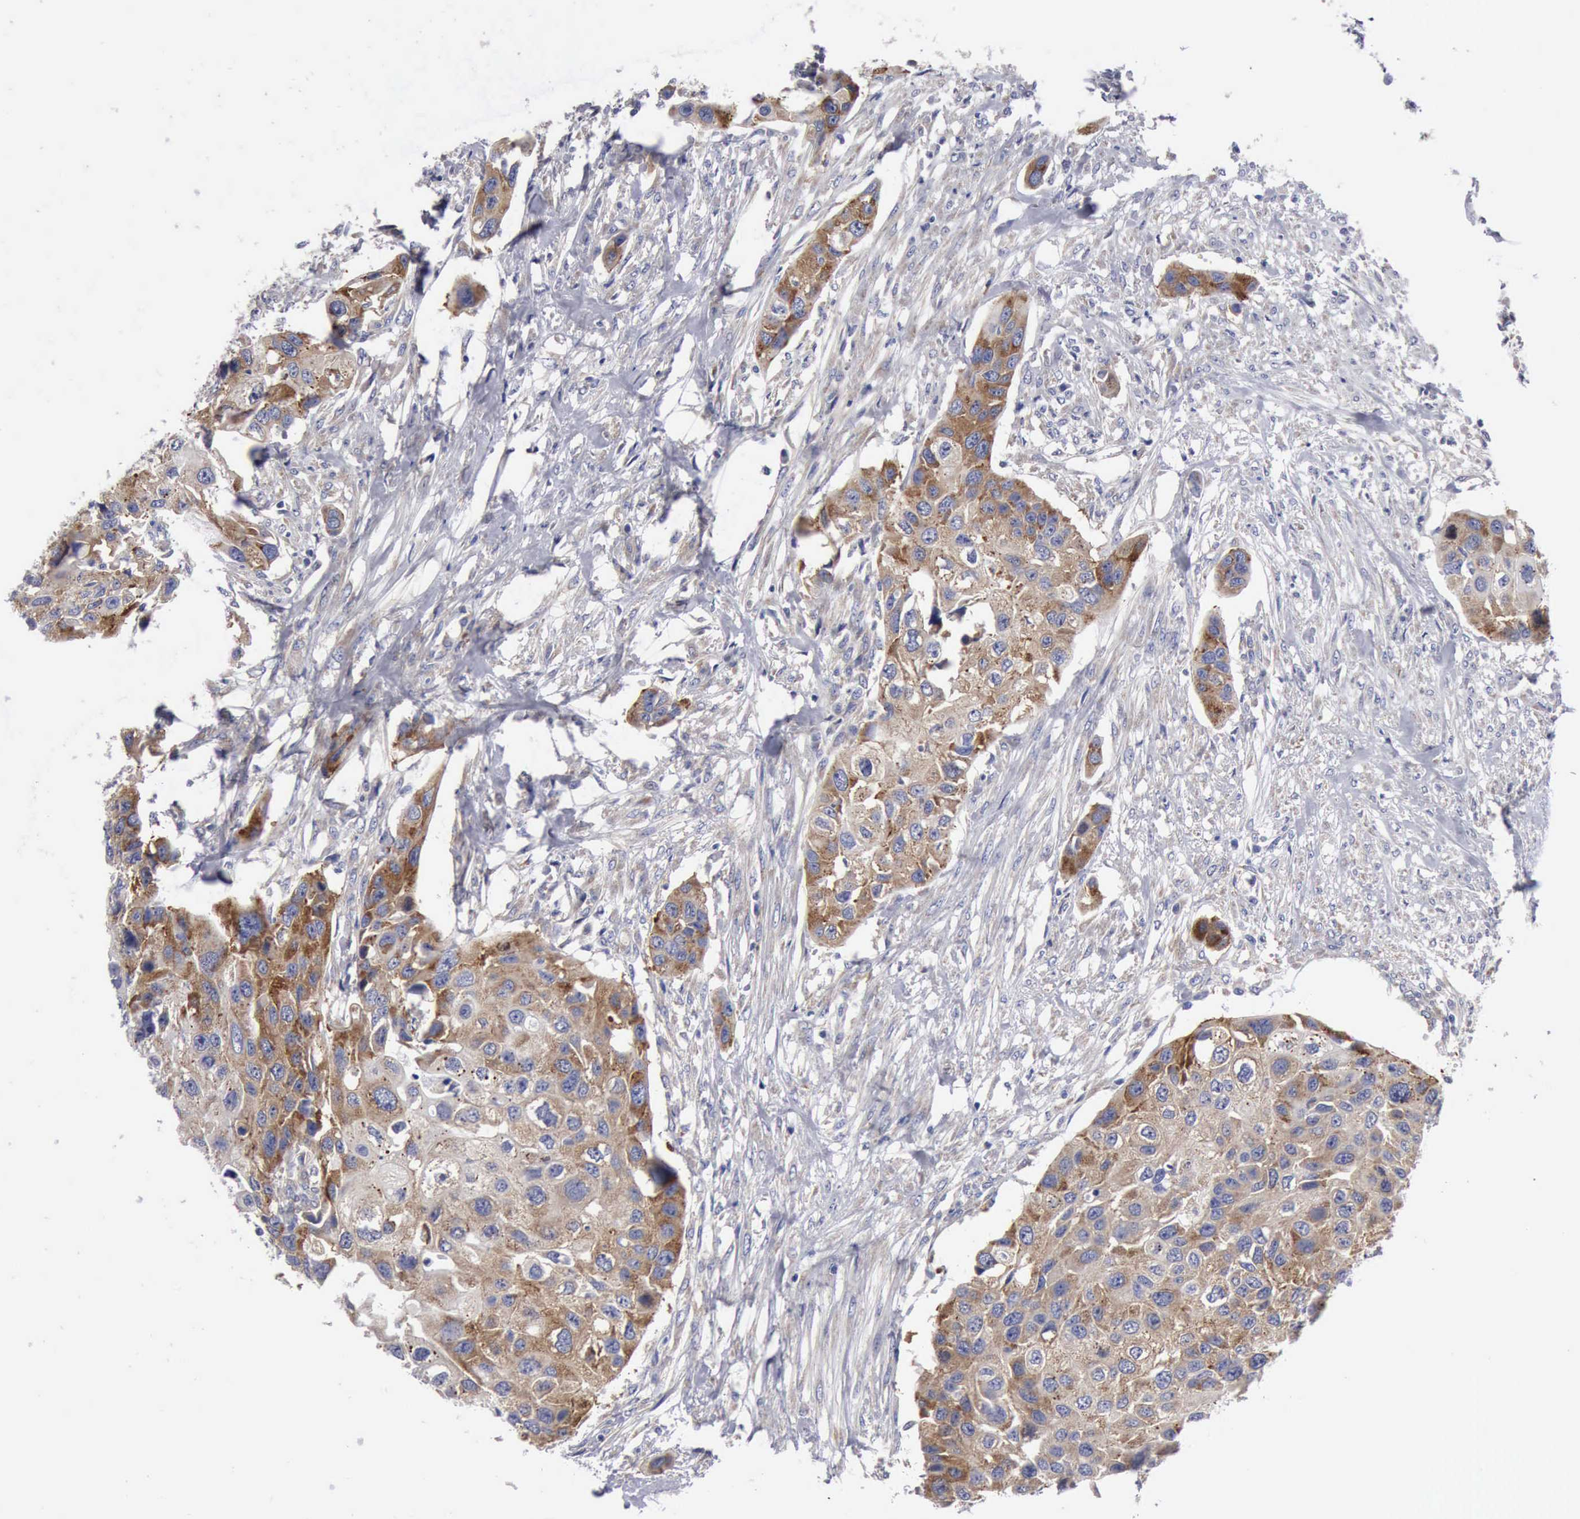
{"staining": {"intensity": "moderate", "quantity": "25%-75%", "location": "cytoplasmic/membranous"}, "tissue": "urothelial cancer", "cell_type": "Tumor cells", "image_type": "cancer", "snomed": [{"axis": "morphology", "description": "Urothelial carcinoma, High grade"}, {"axis": "topography", "description": "Urinary bladder"}], "caption": "Immunohistochemical staining of human urothelial carcinoma (high-grade) demonstrates moderate cytoplasmic/membranous protein positivity in about 25%-75% of tumor cells.", "gene": "TXLNG", "patient": {"sex": "male", "age": 55}}